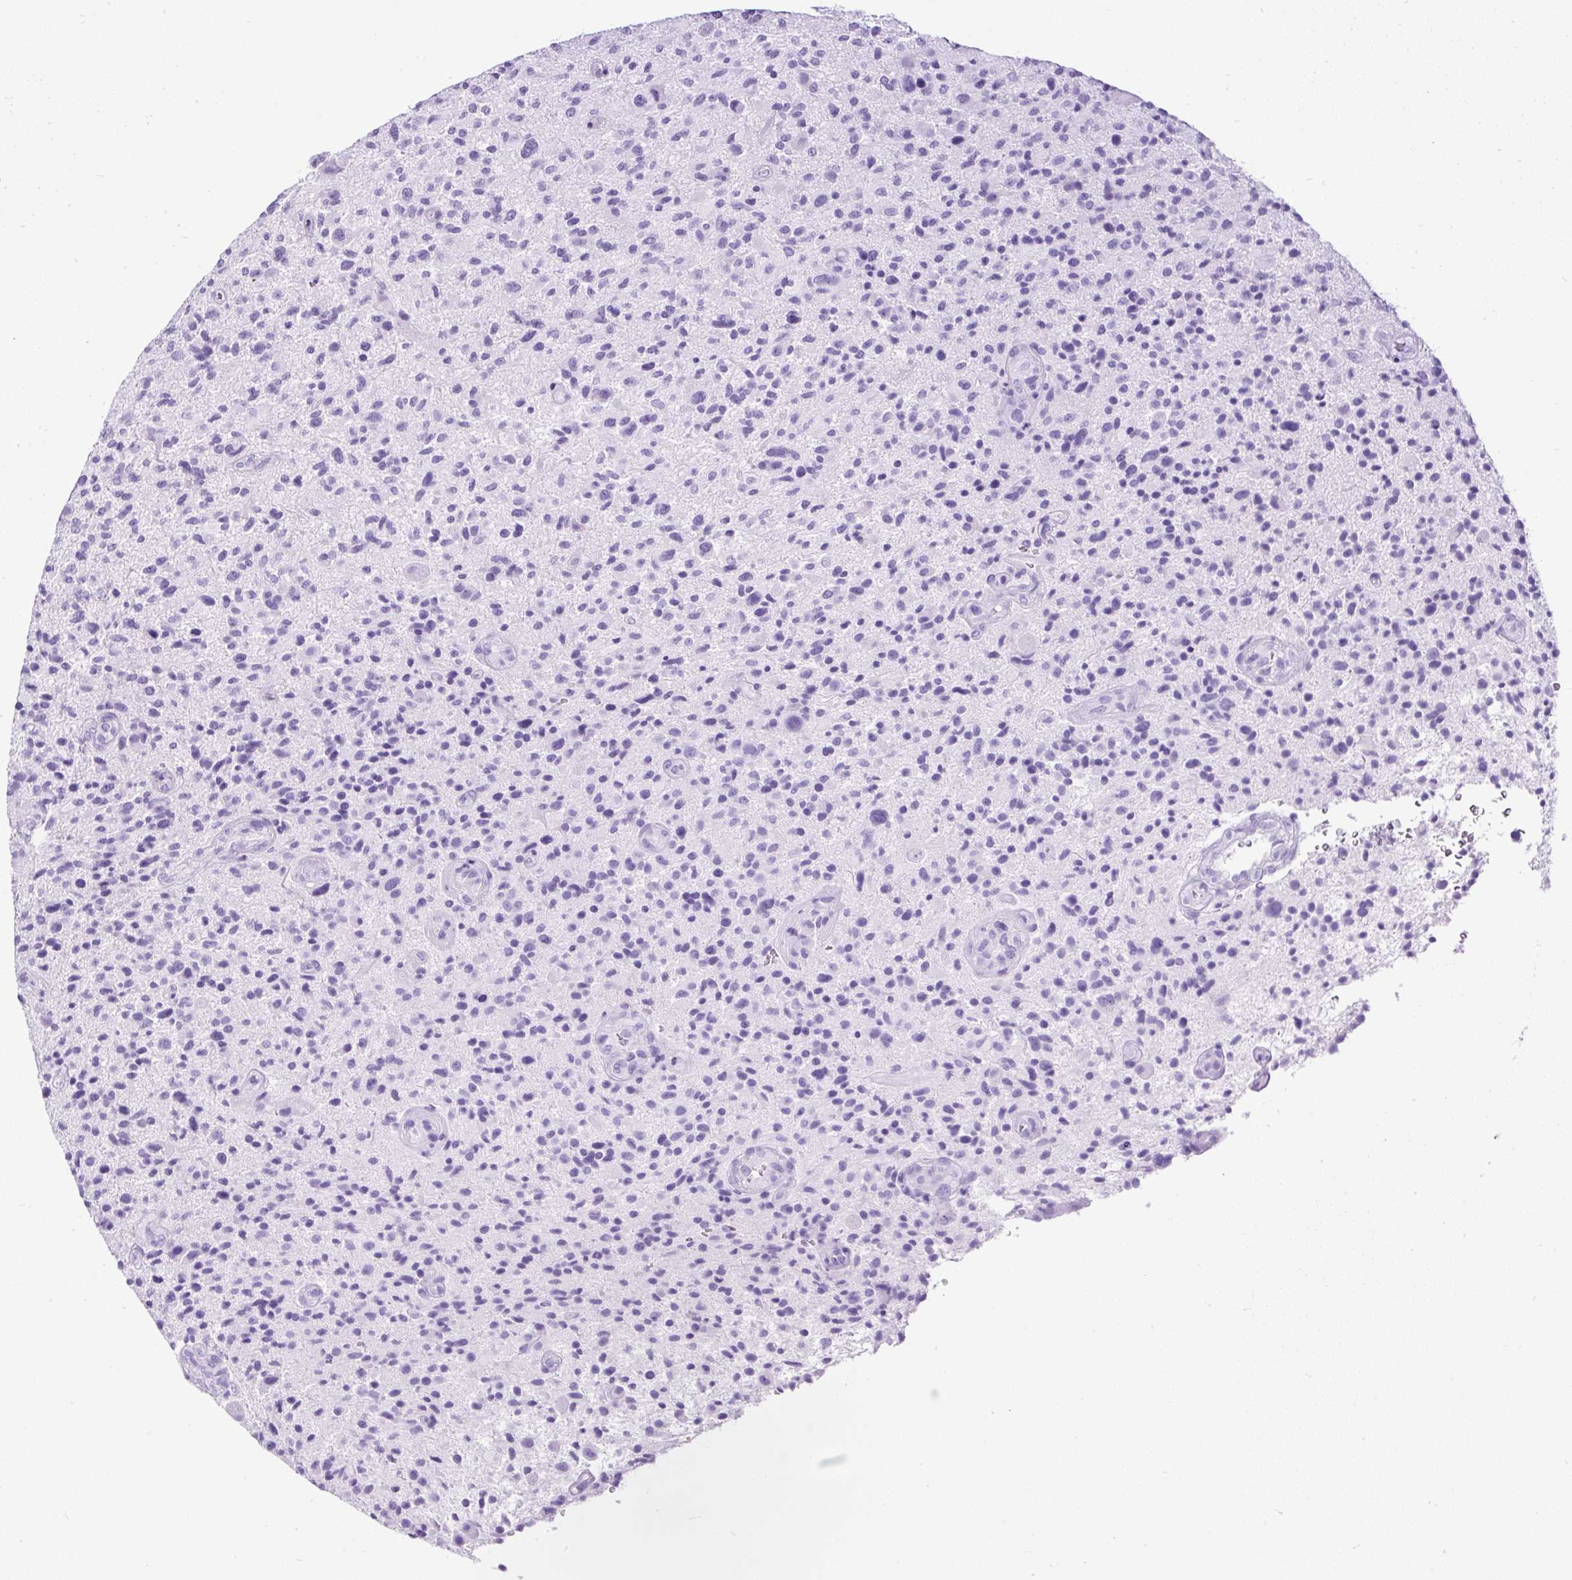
{"staining": {"intensity": "negative", "quantity": "none", "location": "none"}, "tissue": "glioma", "cell_type": "Tumor cells", "image_type": "cancer", "snomed": [{"axis": "morphology", "description": "Glioma, malignant, High grade"}, {"axis": "topography", "description": "Brain"}], "caption": "High magnification brightfield microscopy of glioma stained with DAB (3,3'-diaminobenzidine) (brown) and counterstained with hematoxylin (blue): tumor cells show no significant positivity. The staining was performed using DAB (3,3'-diaminobenzidine) to visualize the protein expression in brown, while the nuclei were stained in blue with hematoxylin (Magnification: 20x).", "gene": "CEL", "patient": {"sex": "male", "age": 47}}